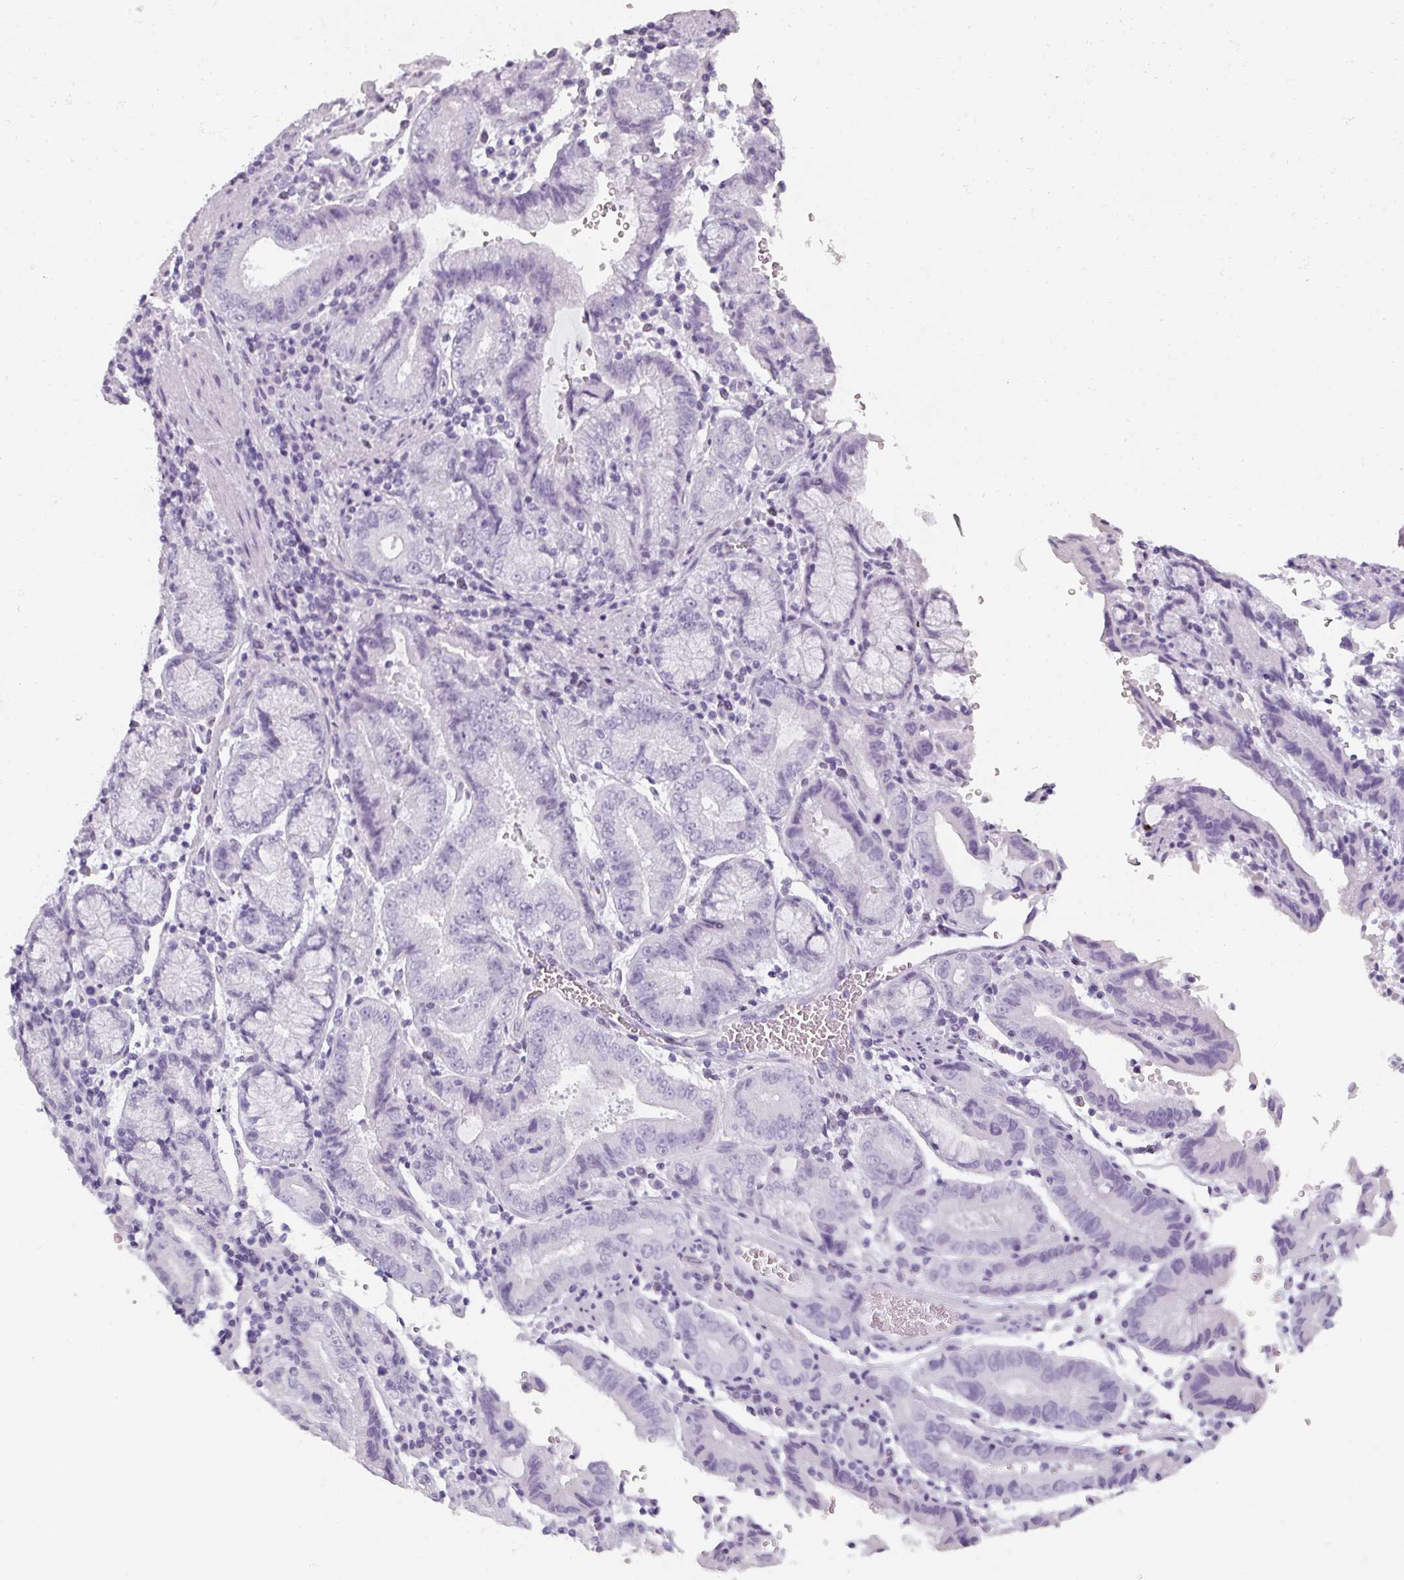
{"staining": {"intensity": "negative", "quantity": "none", "location": "none"}, "tissue": "stomach cancer", "cell_type": "Tumor cells", "image_type": "cancer", "snomed": [{"axis": "morphology", "description": "Adenocarcinoma, NOS"}, {"axis": "topography", "description": "Stomach"}], "caption": "Immunohistochemistry image of neoplastic tissue: adenocarcinoma (stomach) stained with DAB (3,3'-diaminobenzidine) exhibits no significant protein staining in tumor cells.", "gene": "REG3G", "patient": {"sex": "male", "age": 62}}